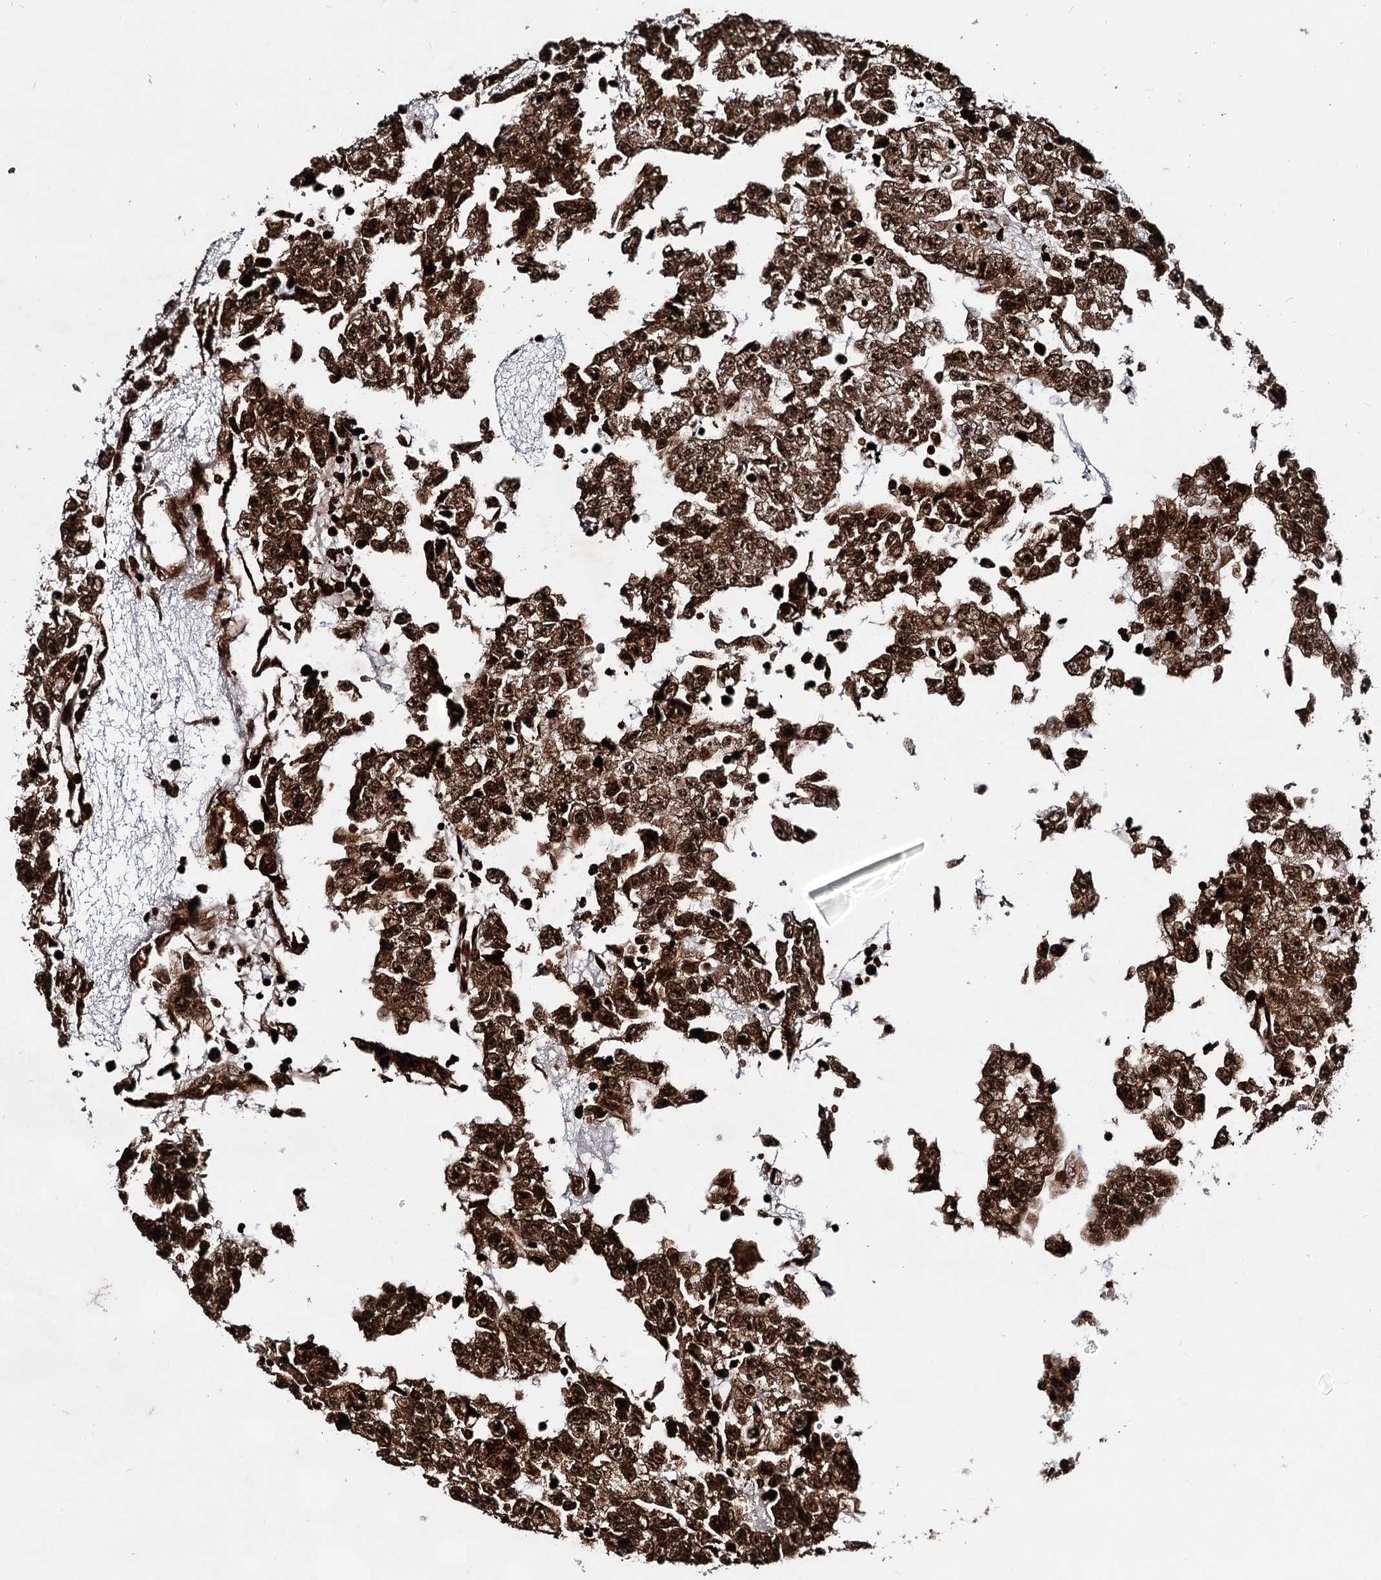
{"staining": {"intensity": "strong", "quantity": ">75%", "location": "nuclear"}, "tissue": "testis cancer", "cell_type": "Tumor cells", "image_type": "cancer", "snomed": [{"axis": "morphology", "description": "Carcinoma, Embryonal, NOS"}, {"axis": "topography", "description": "Testis"}], "caption": "Immunohistochemical staining of embryonal carcinoma (testis) demonstrates strong nuclear protein expression in about >75% of tumor cells.", "gene": "HMGB2", "patient": {"sex": "male", "age": 25}}